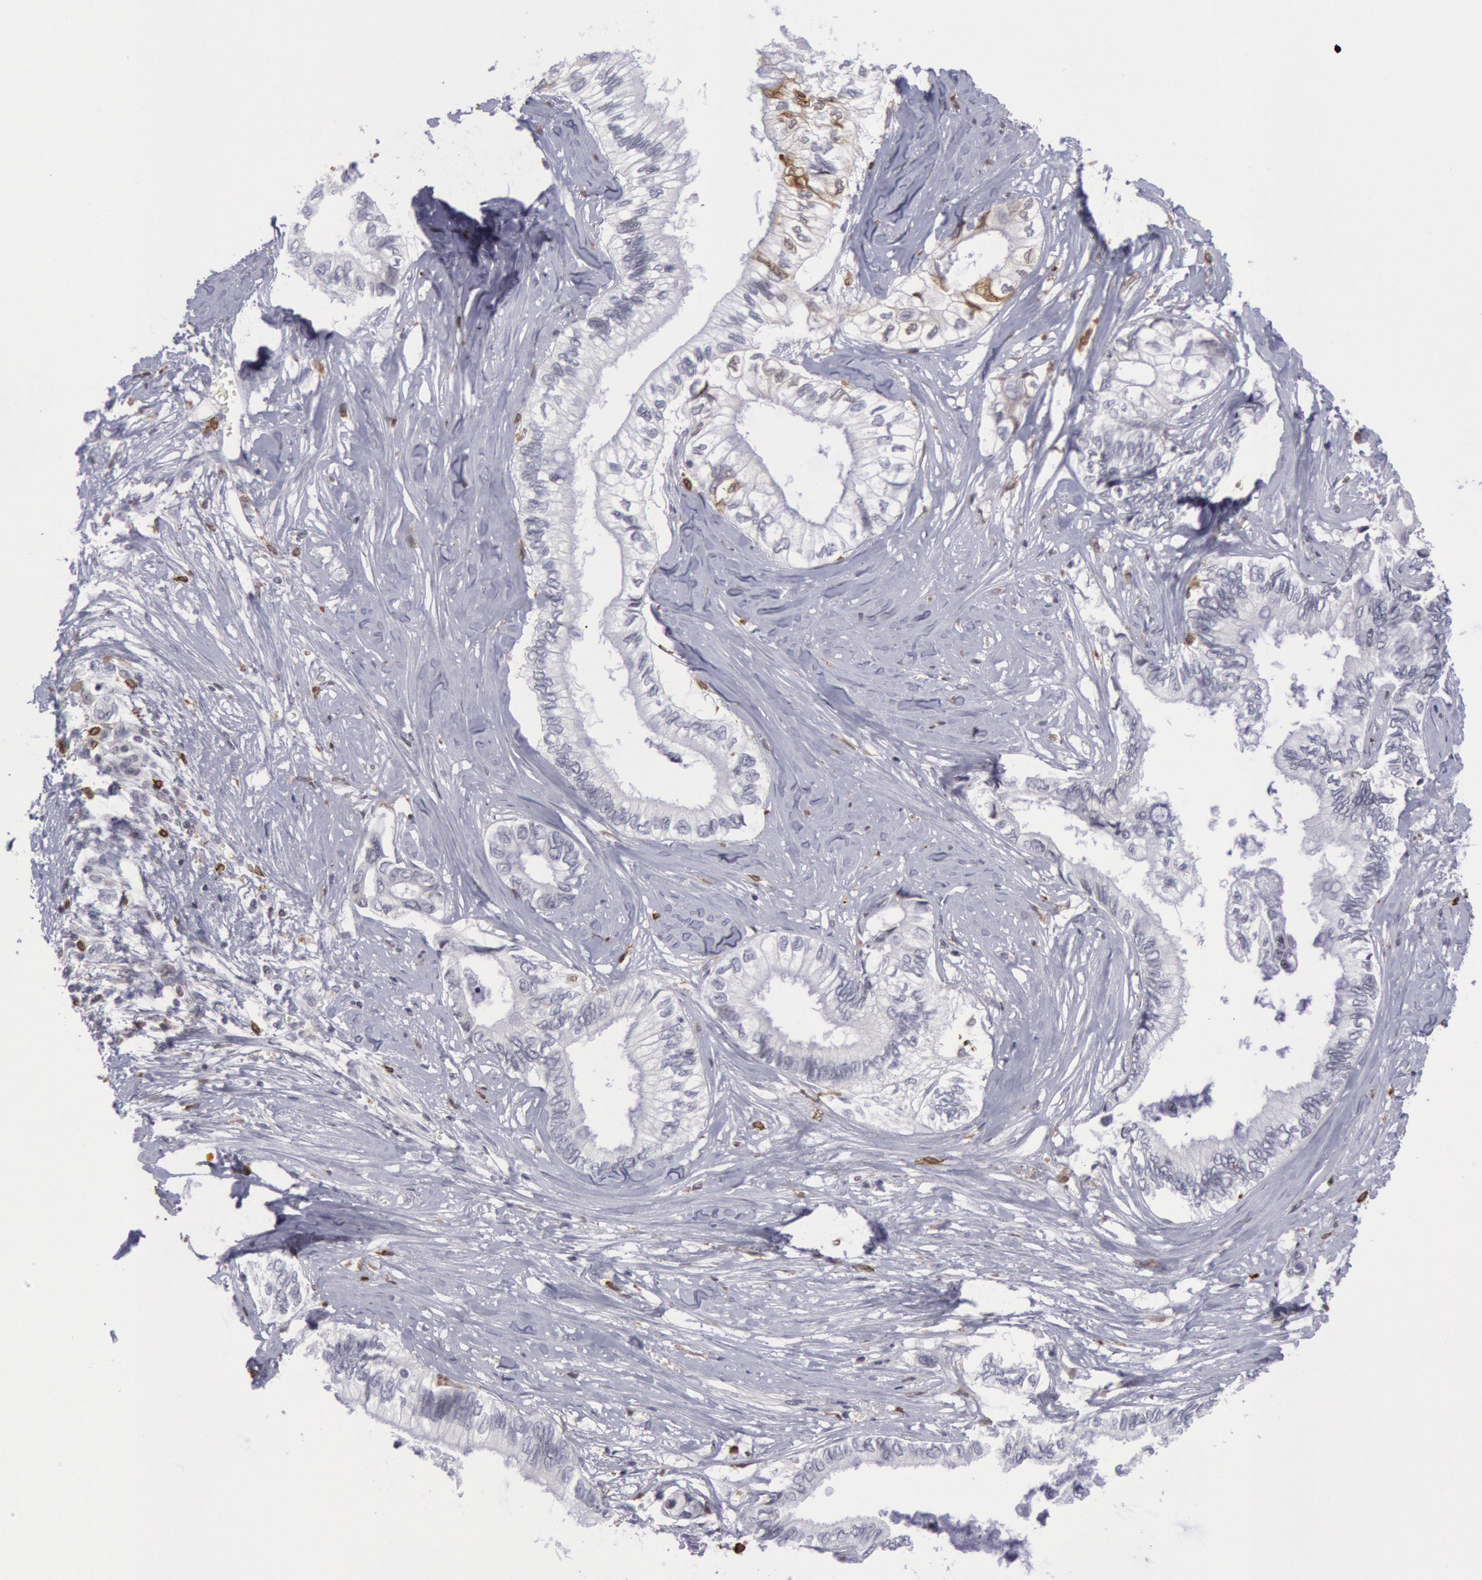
{"staining": {"intensity": "negative", "quantity": "none", "location": "none"}, "tissue": "pancreatic cancer", "cell_type": "Tumor cells", "image_type": "cancer", "snomed": [{"axis": "morphology", "description": "Adenocarcinoma, NOS"}, {"axis": "topography", "description": "Pancreas"}], "caption": "There is no significant positivity in tumor cells of pancreatic cancer.", "gene": "PTGS2", "patient": {"sex": "female", "age": 66}}